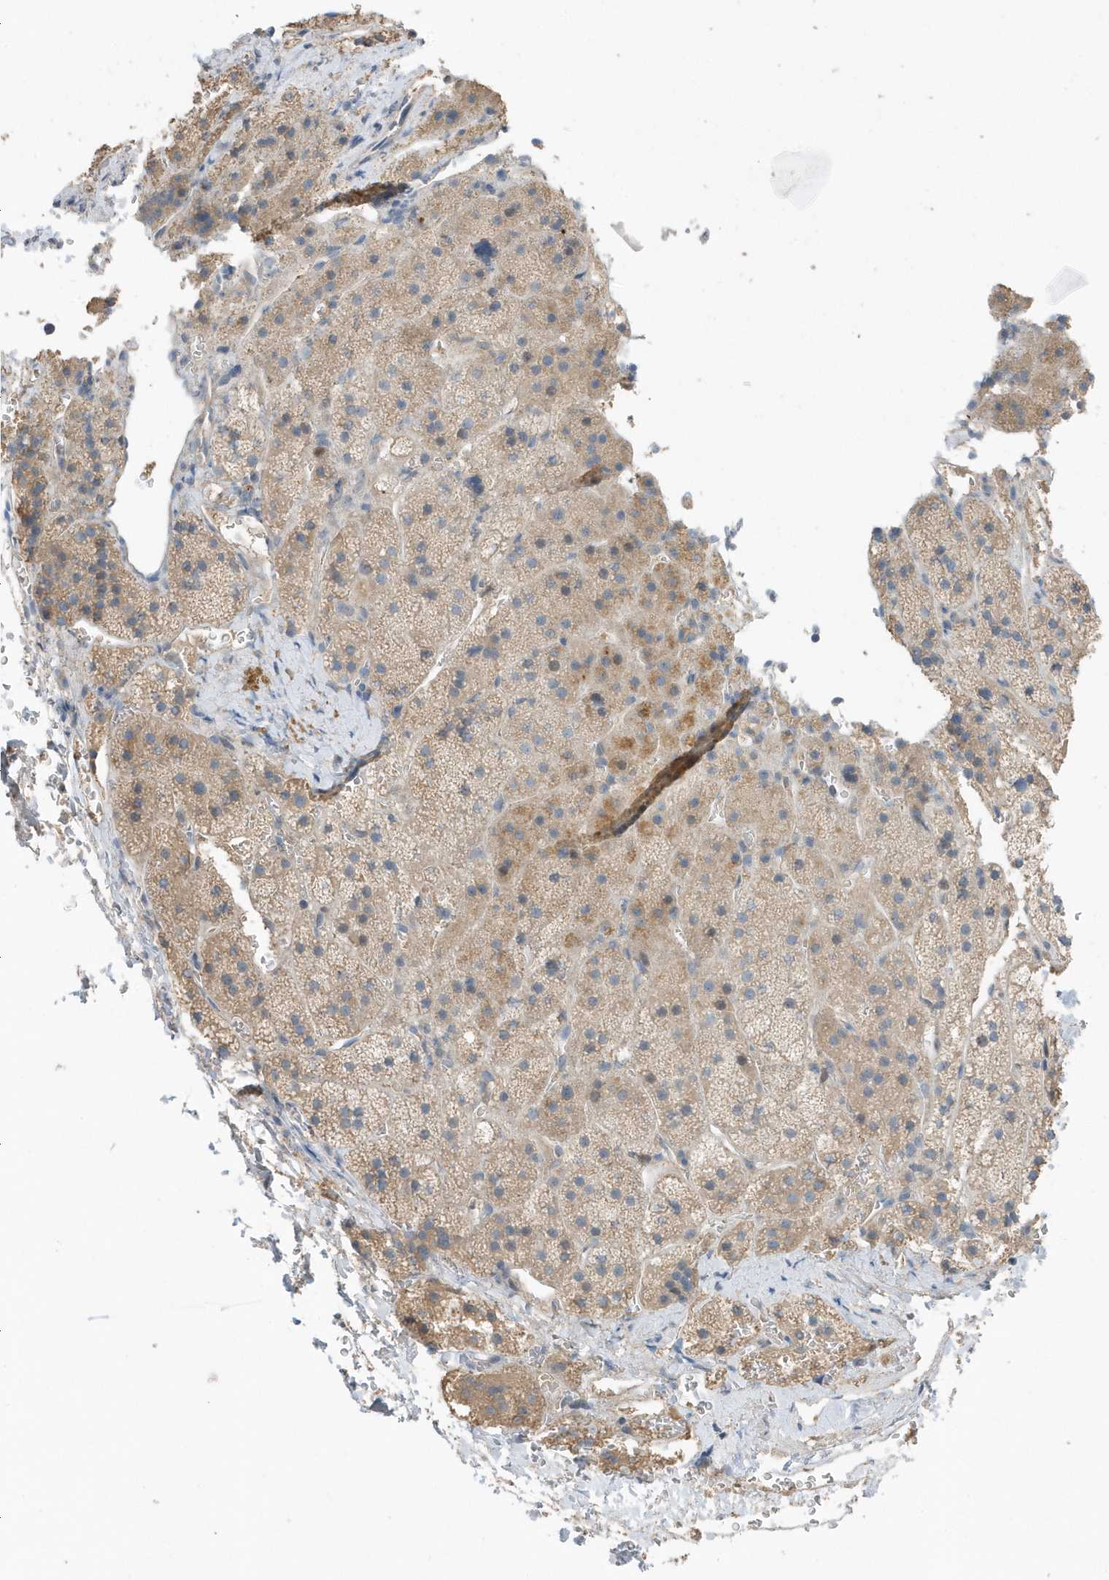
{"staining": {"intensity": "moderate", "quantity": ">75%", "location": "cytoplasmic/membranous"}, "tissue": "adrenal gland", "cell_type": "Glandular cells", "image_type": "normal", "snomed": [{"axis": "morphology", "description": "Normal tissue, NOS"}, {"axis": "topography", "description": "Adrenal gland"}], "caption": "Approximately >75% of glandular cells in benign adrenal gland demonstrate moderate cytoplasmic/membranous protein staining as visualized by brown immunohistochemical staining.", "gene": "USP53", "patient": {"sex": "female", "age": 44}}